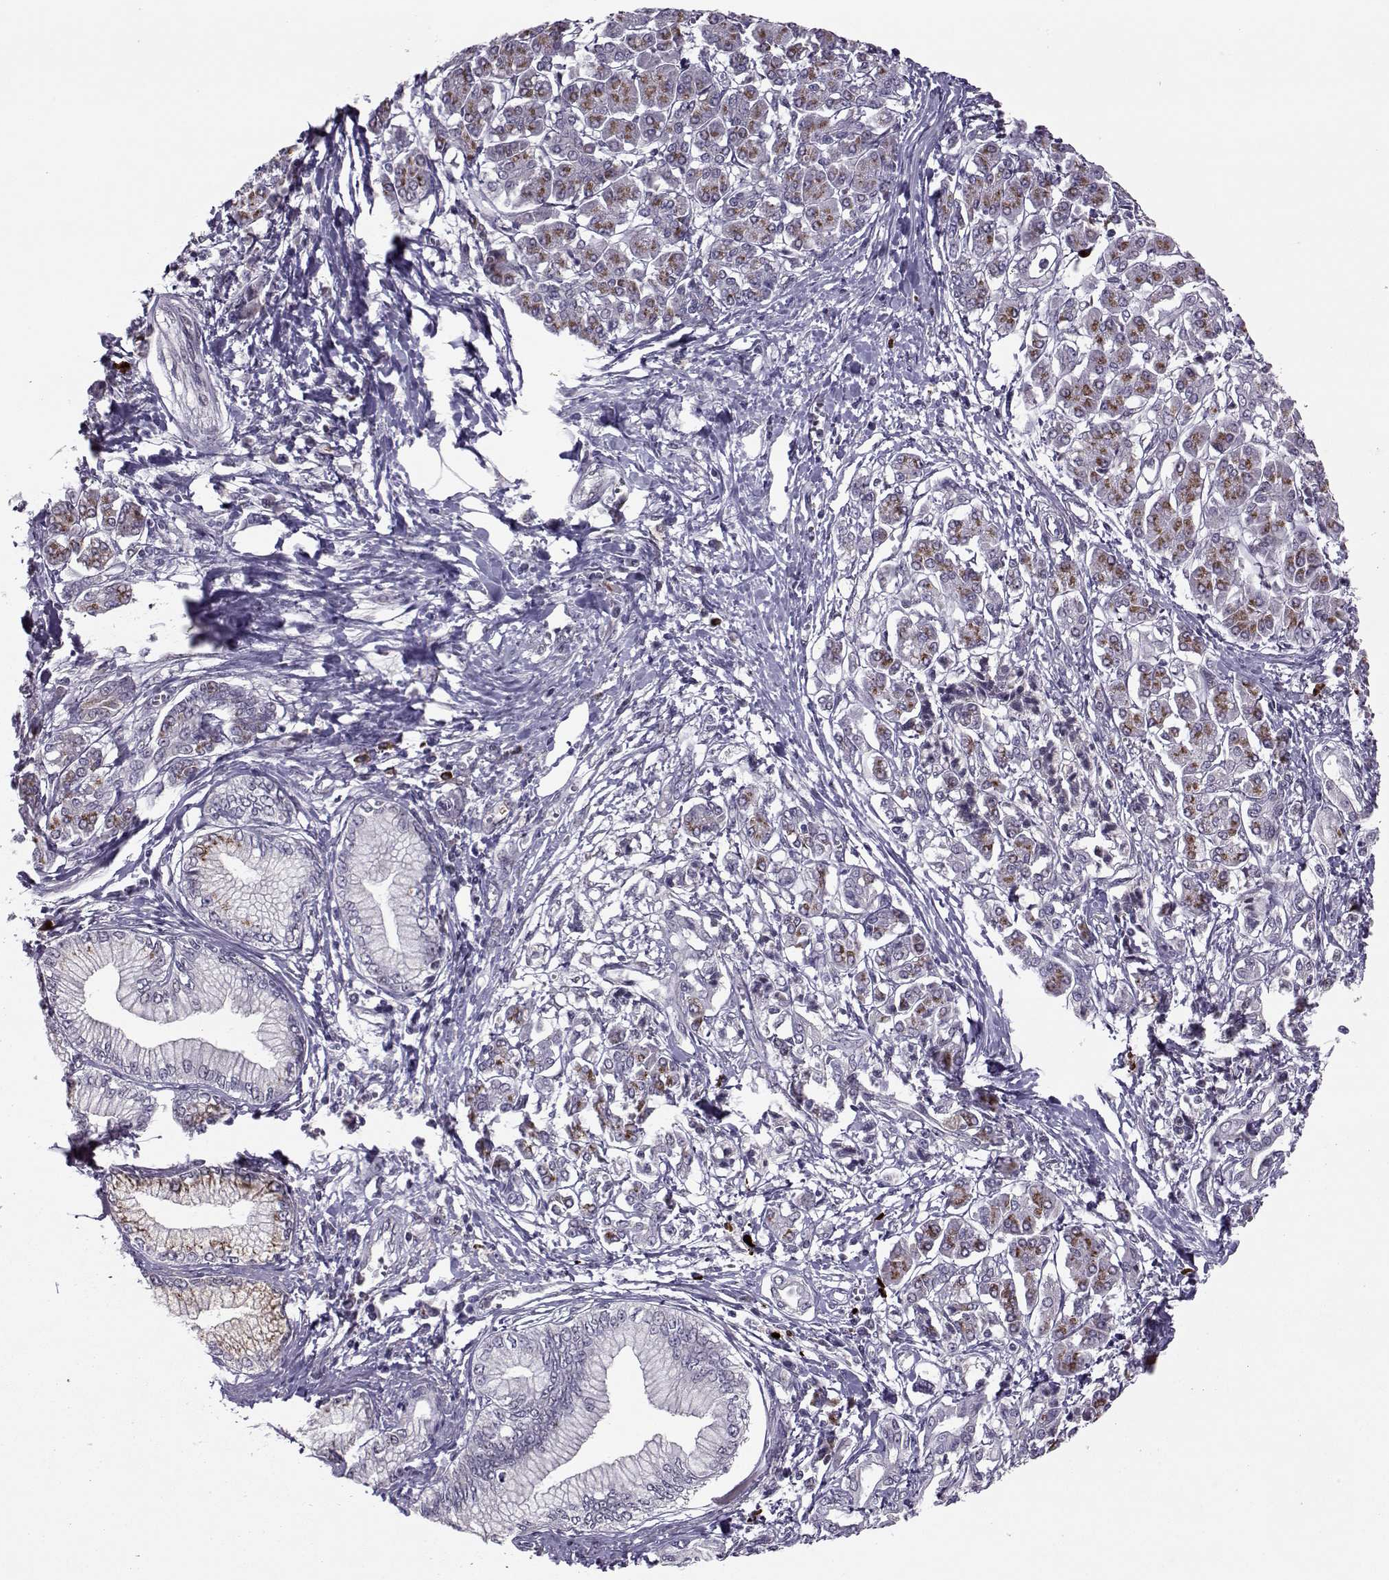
{"staining": {"intensity": "moderate", "quantity": "25%-75%", "location": "cytoplasmic/membranous"}, "tissue": "pancreatic cancer", "cell_type": "Tumor cells", "image_type": "cancer", "snomed": [{"axis": "morphology", "description": "Adenocarcinoma, NOS"}, {"axis": "topography", "description": "Pancreas"}], "caption": "An image of human pancreatic cancer (adenocarcinoma) stained for a protein shows moderate cytoplasmic/membranous brown staining in tumor cells.", "gene": "CDK4", "patient": {"sex": "female", "age": 68}}